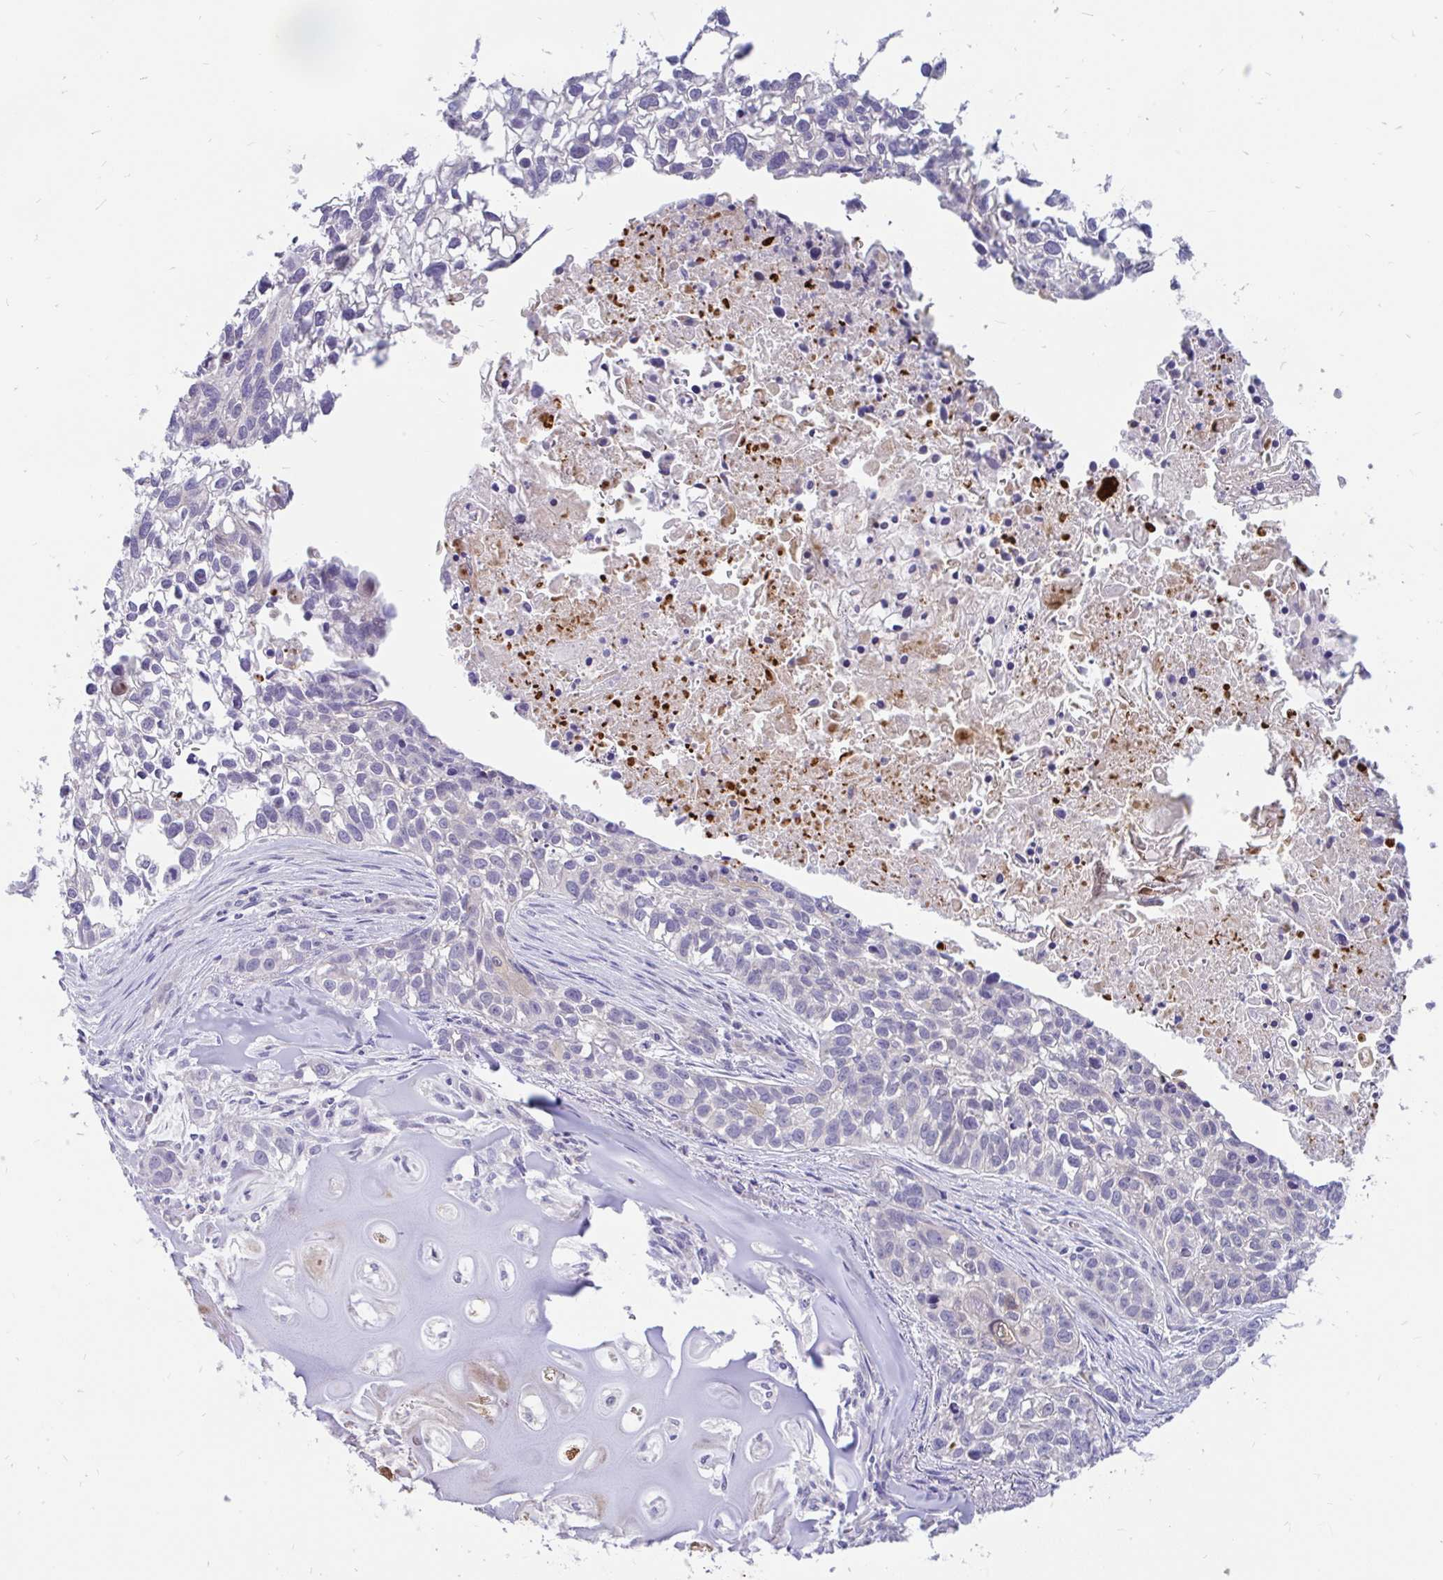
{"staining": {"intensity": "negative", "quantity": "none", "location": "none"}, "tissue": "lung cancer", "cell_type": "Tumor cells", "image_type": "cancer", "snomed": [{"axis": "morphology", "description": "Squamous cell carcinoma, NOS"}, {"axis": "topography", "description": "Lung"}], "caption": "This photomicrograph is of lung squamous cell carcinoma stained with immunohistochemistry to label a protein in brown with the nuclei are counter-stained blue. There is no positivity in tumor cells.", "gene": "KIAA2013", "patient": {"sex": "male", "age": 74}}